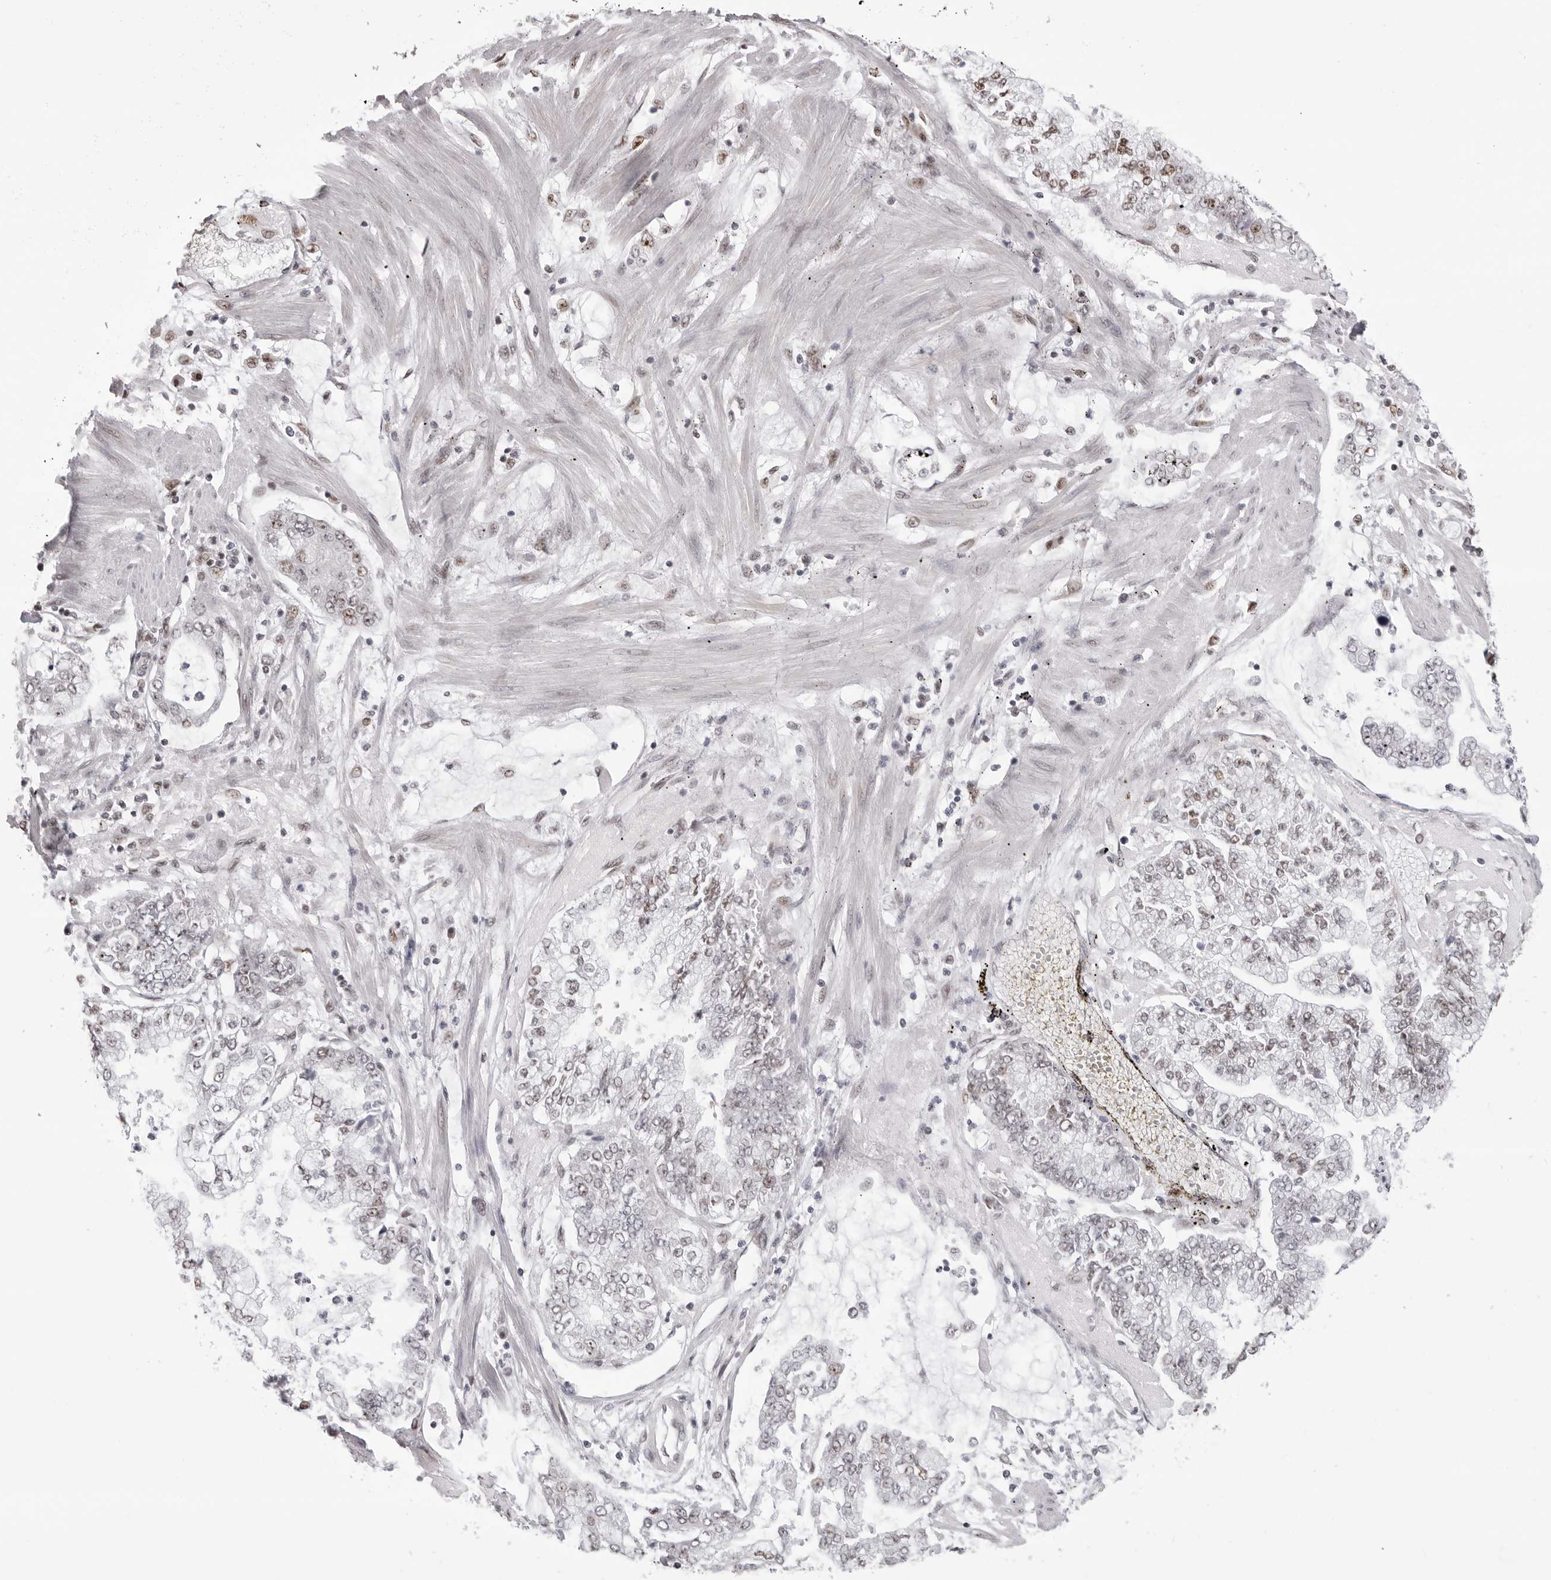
{"staining": {"intensity": "weak", "quantity": "<25%", "location": "nuclear"}, "tissue": "stomach cancer", "cell_type": "Tumor cells", "image_type": "cancer", "snomed": [{"axis": "morphology", "description": "Adenocarcinoma, NOS"}, {"axis": "topography", "description": "Stomach"}], "caption": "Micrograph shows no protein positivity in tumor cells of stomach cancer (adenocarcinoma) tissue. The staining was performed using DAB (3,3'-diaminobenzidine) to visualize the protein expression in brown, while the nuclei were stained in blue with hematoxylin (Magnification: 20x).", "gene": "PHF3", "patient": {"sex": "male", "age": 76}}